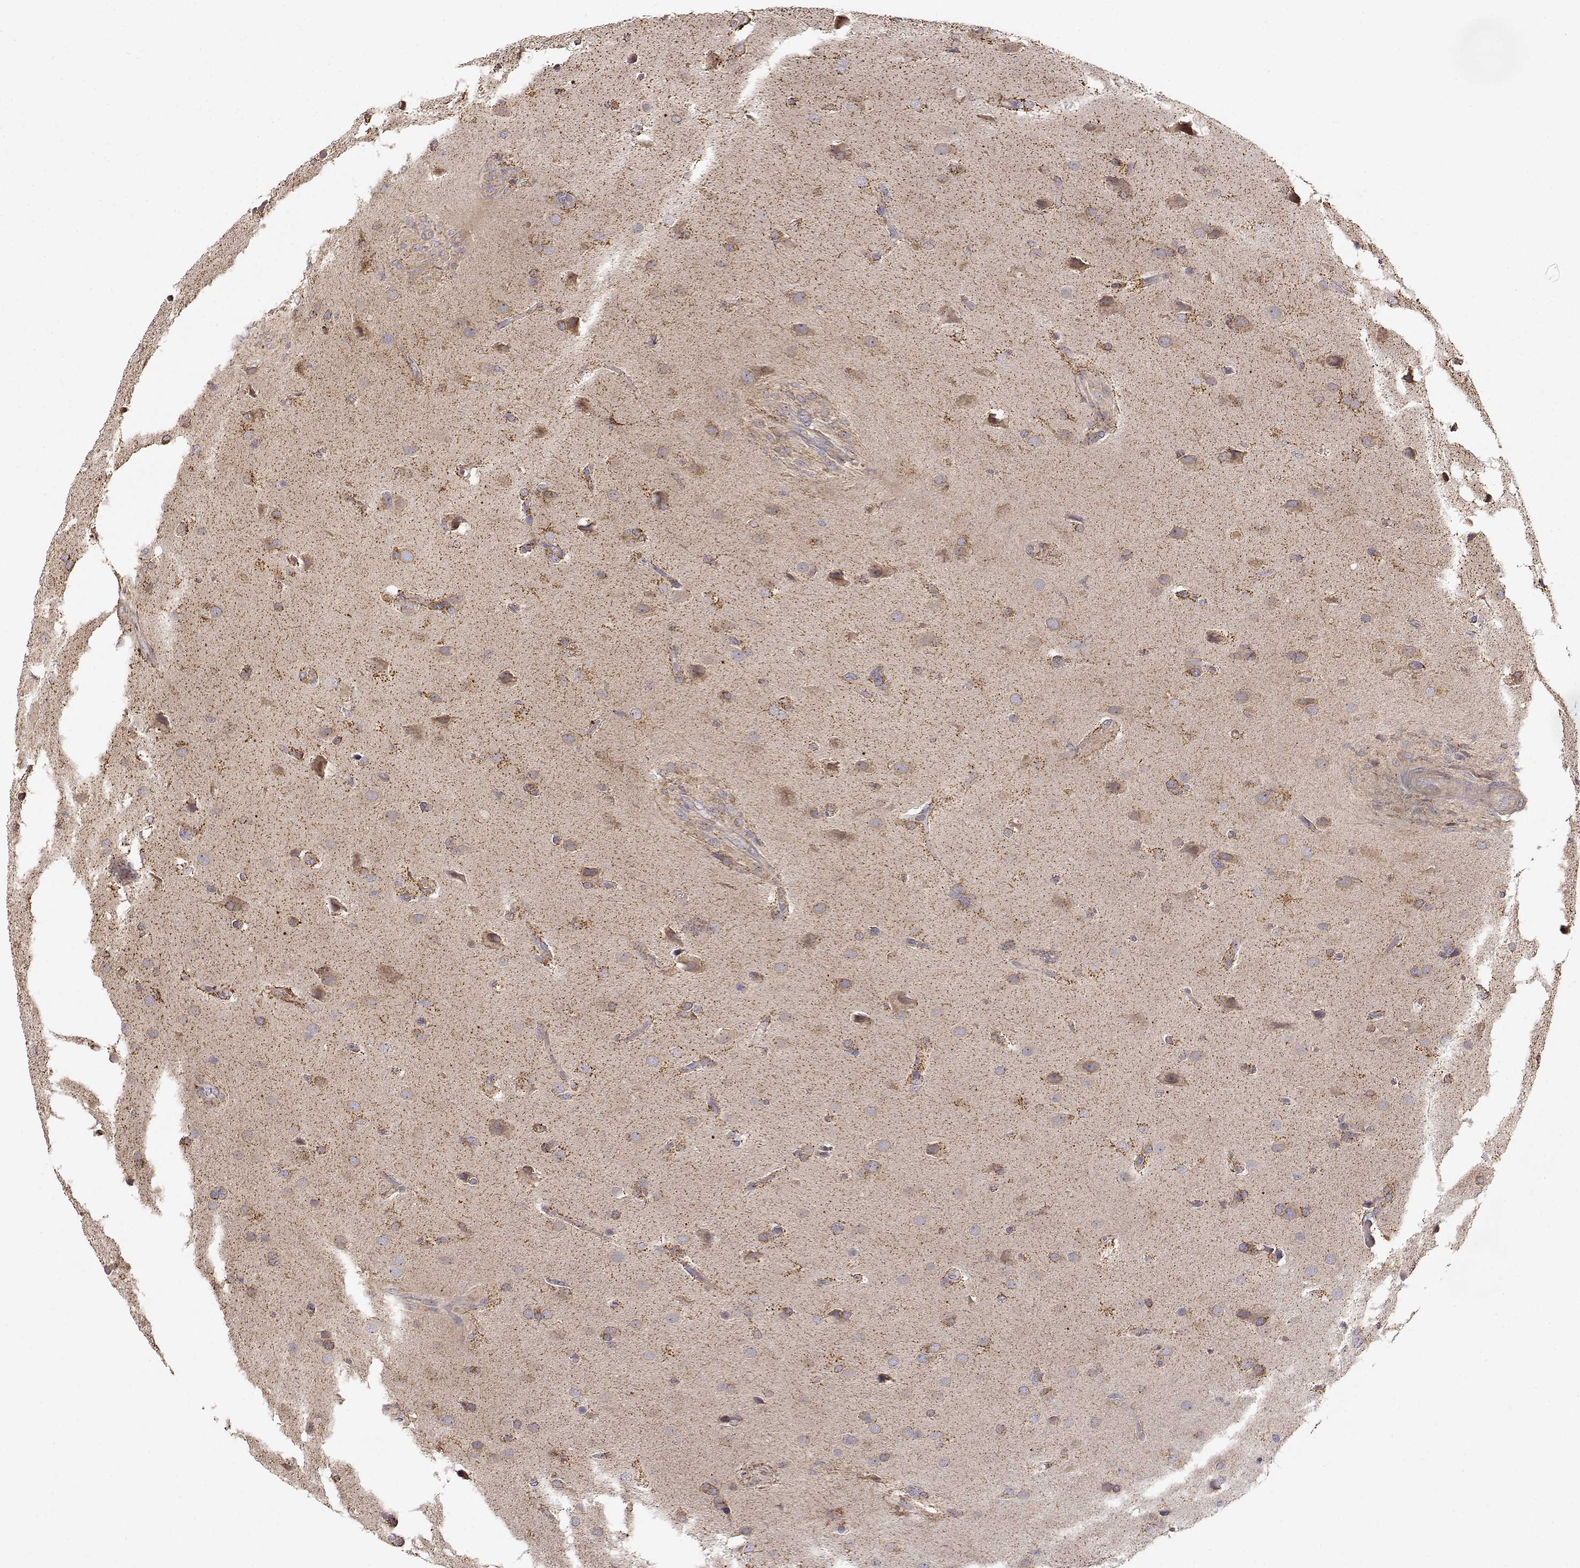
{"staining": {"intensity": "moderate", "quantity": ">75%", "location": "cytoplasmic/membranous"}, "tissue": "glioma", "cell_type": "Tumor cells", "image_type": "cancer", "snomed": [{"axis": "morphology", "description": "Glioma, malignant, High grade"}, {"axis": "topography", "description": "Brain"}], "caption": "Tumor cells display moderate cytoplasmic/membranous positivity in approximately >75% of cells in glioma.", "gene": "PAIP1", "patient": {"sex": "male", "age": 68}}